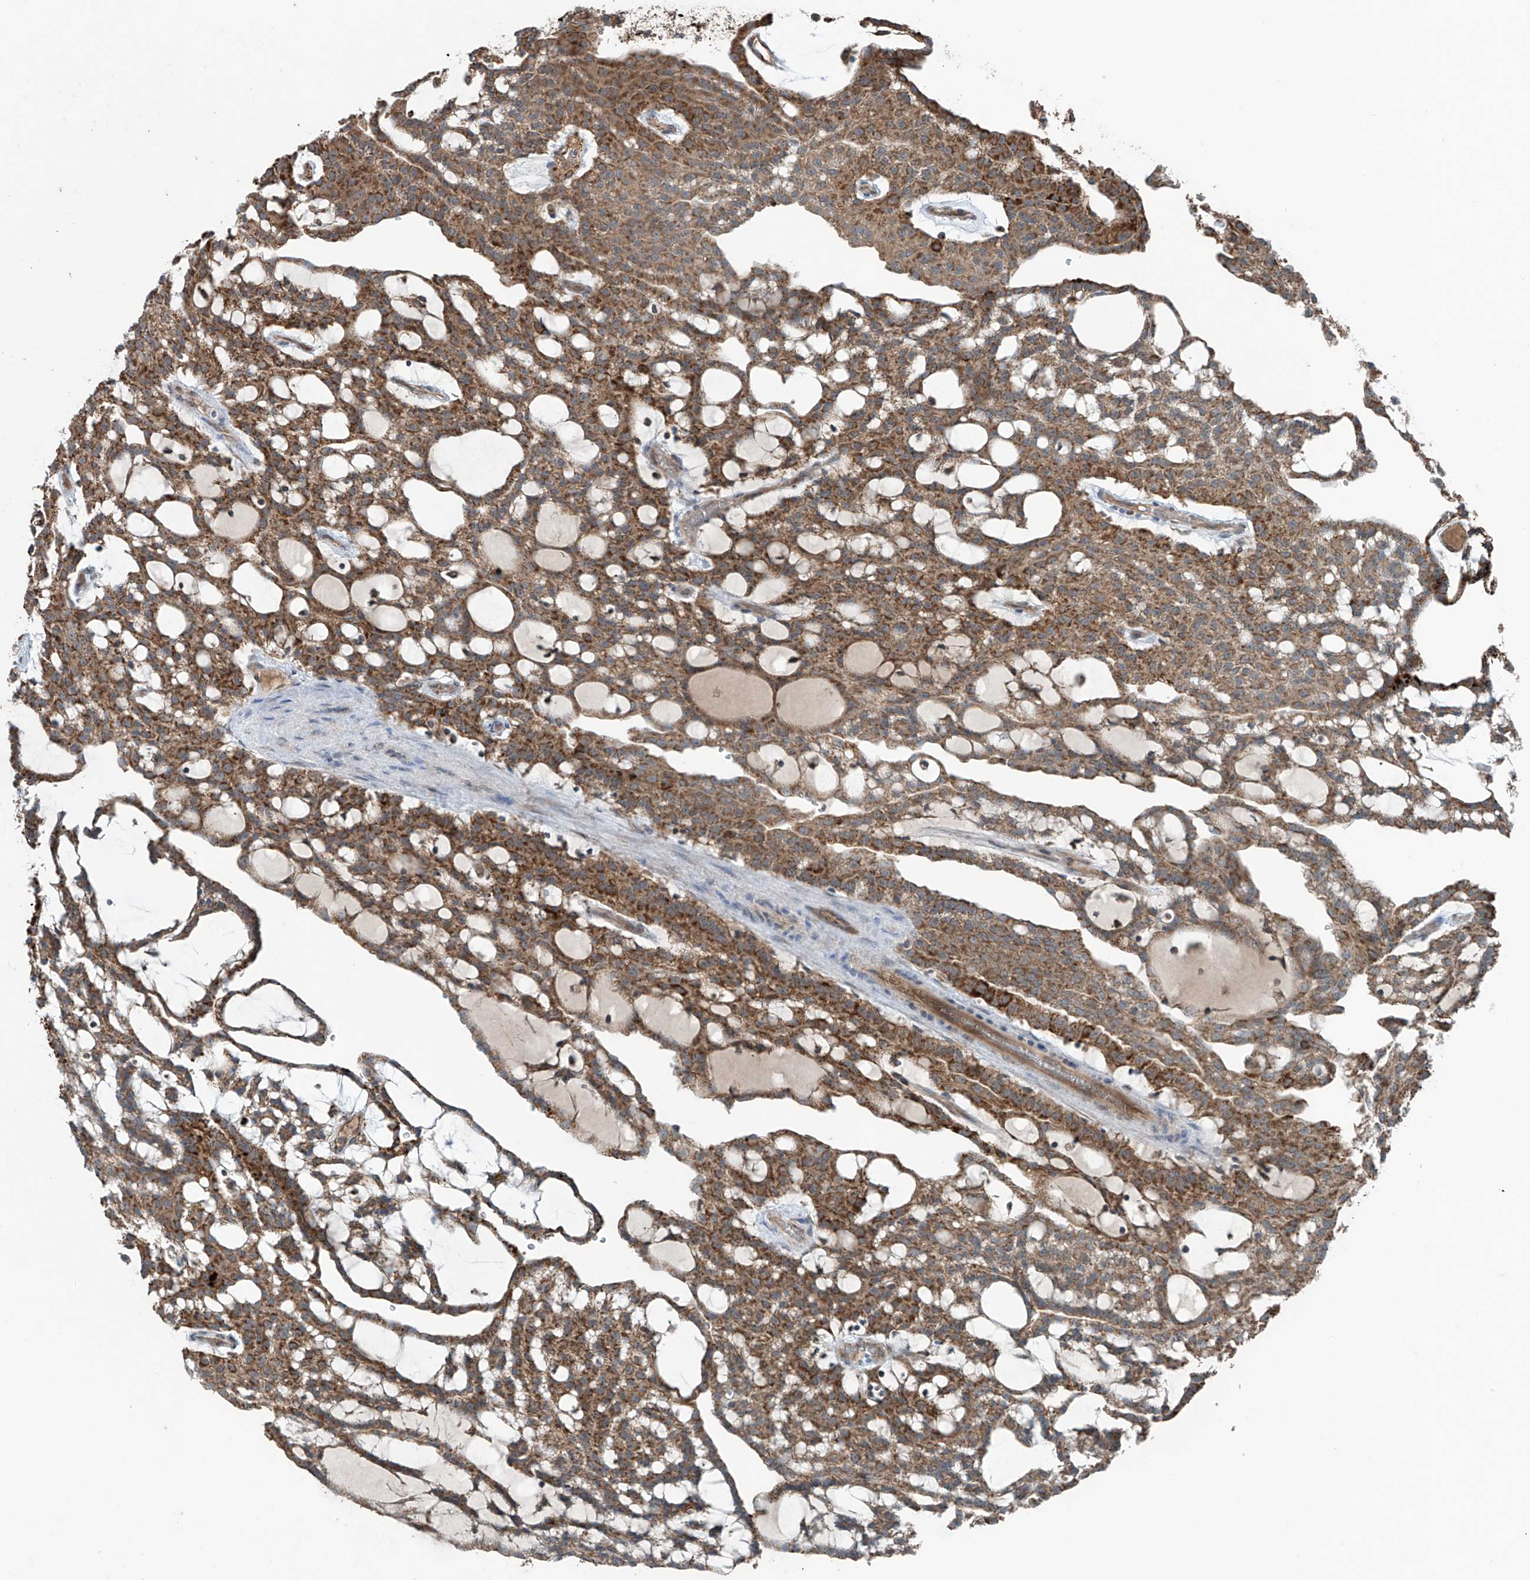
{"staining": {"intensity": "strong", "quantity": "25%-75%", "location": "cytoplasmic/membranous"}, "tissue": "renal cancer", "cell_type": "Tumor cells", "image_type": "cancer", "snomed": [{"axis": "morphology", "description": "Adenocarcinoma, NOS"}, {"axis": "topography", "description": "Kidney"}], "caption": "There is high levels of strong cytoplasmic/membranous staining in tumor cells of adenocarcinoma (renal), as demonstrated by immunohistochemical staining (brown color).", "gene": "SAMD3", "patient": {"sex": "male", "age": 63}}